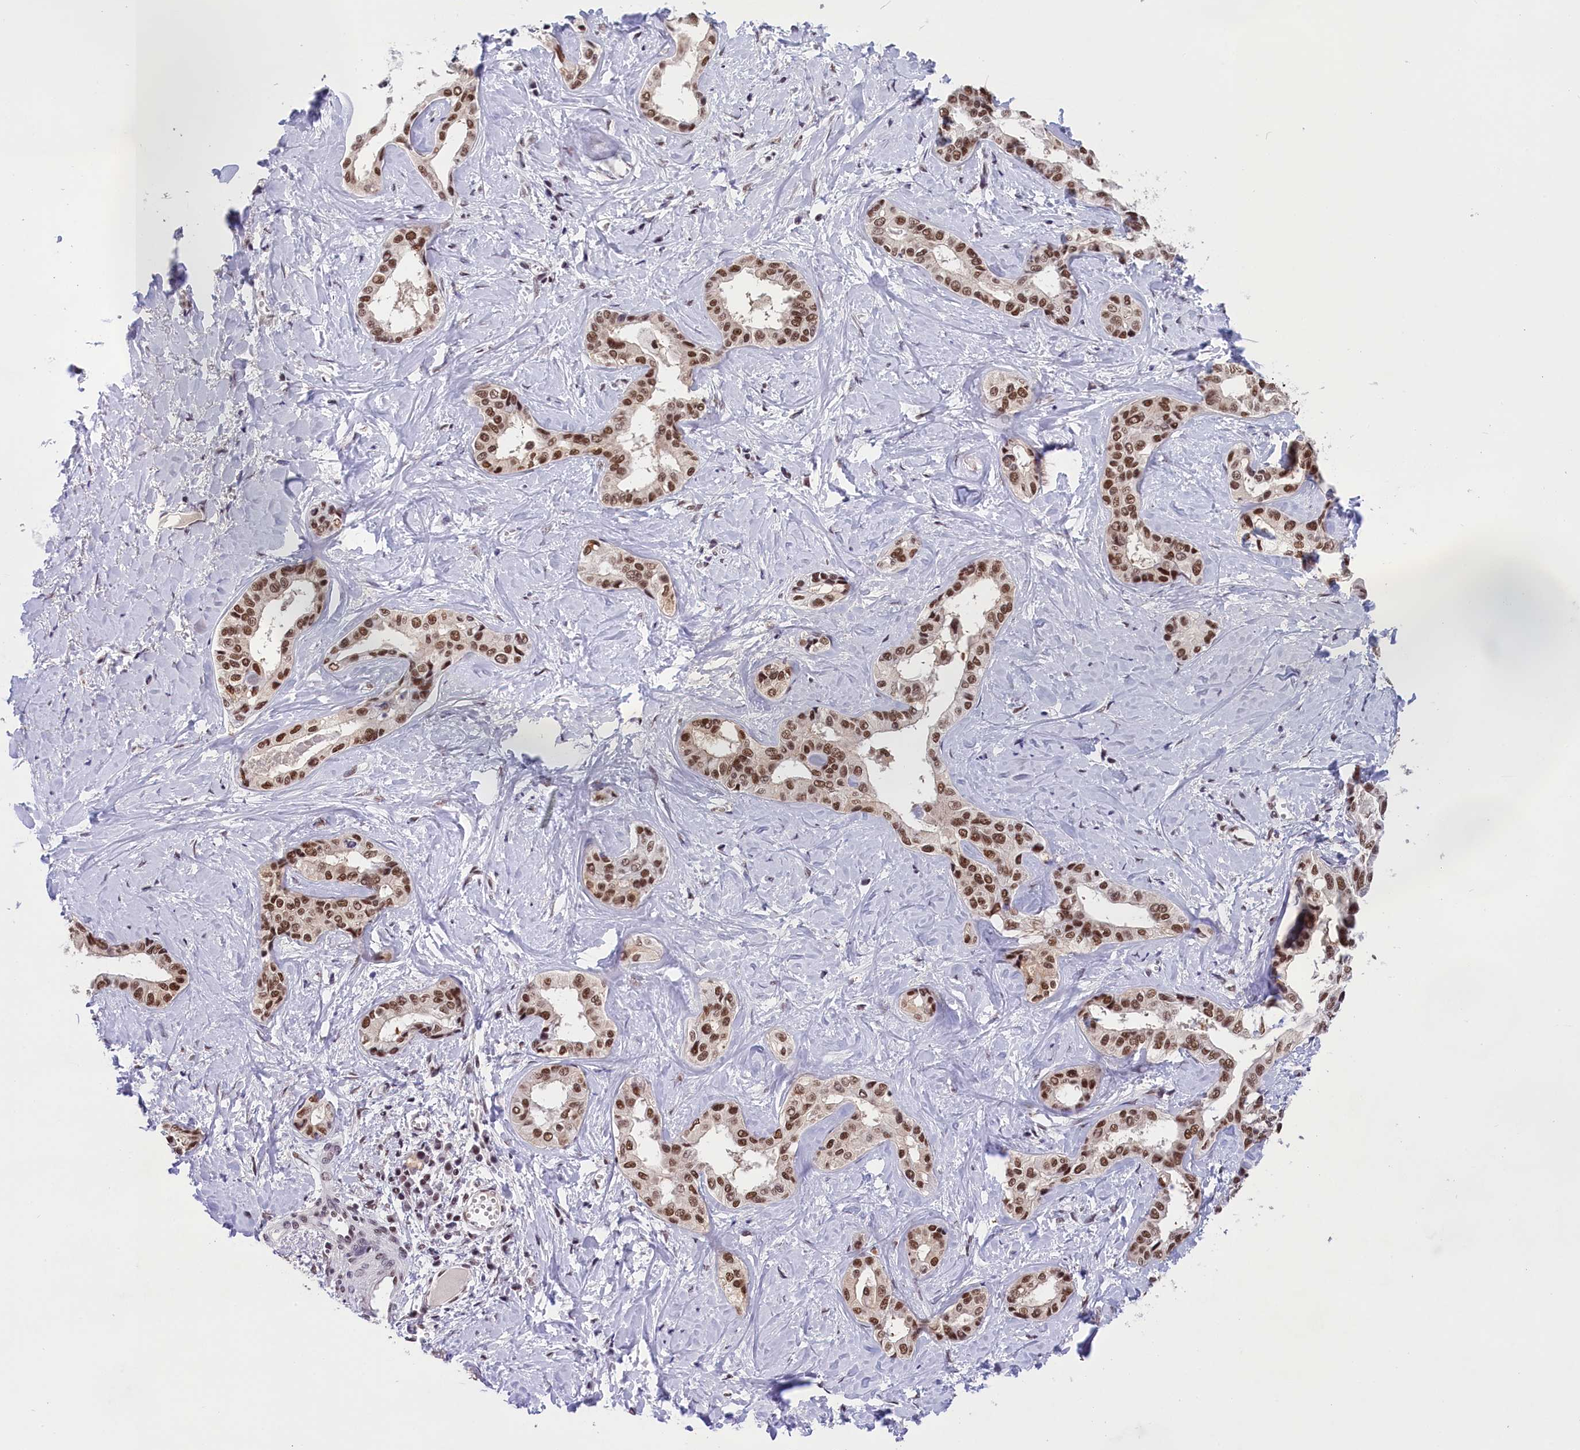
{"staining": {"intensity": "moderate", "quantity": ">75%", "location": "nuclear"}, "tissue": "liver cancer", "cell_type": "Tumor cells", "image_type": "cancer", "snomed": [{"axis": "morphology", "description": "Cholangiocarcinoma"}, {"axis": "topography", "description": "Liver"}], "caption": "A brown stain shows moderate nuclear staining of a protein in human liver cancer tumor cells. The protein of interest is shown in brown color, while the nuclei are stained blue.", "gene": "ZC3H4", "patient": {"sex": "female", "age": 77}}